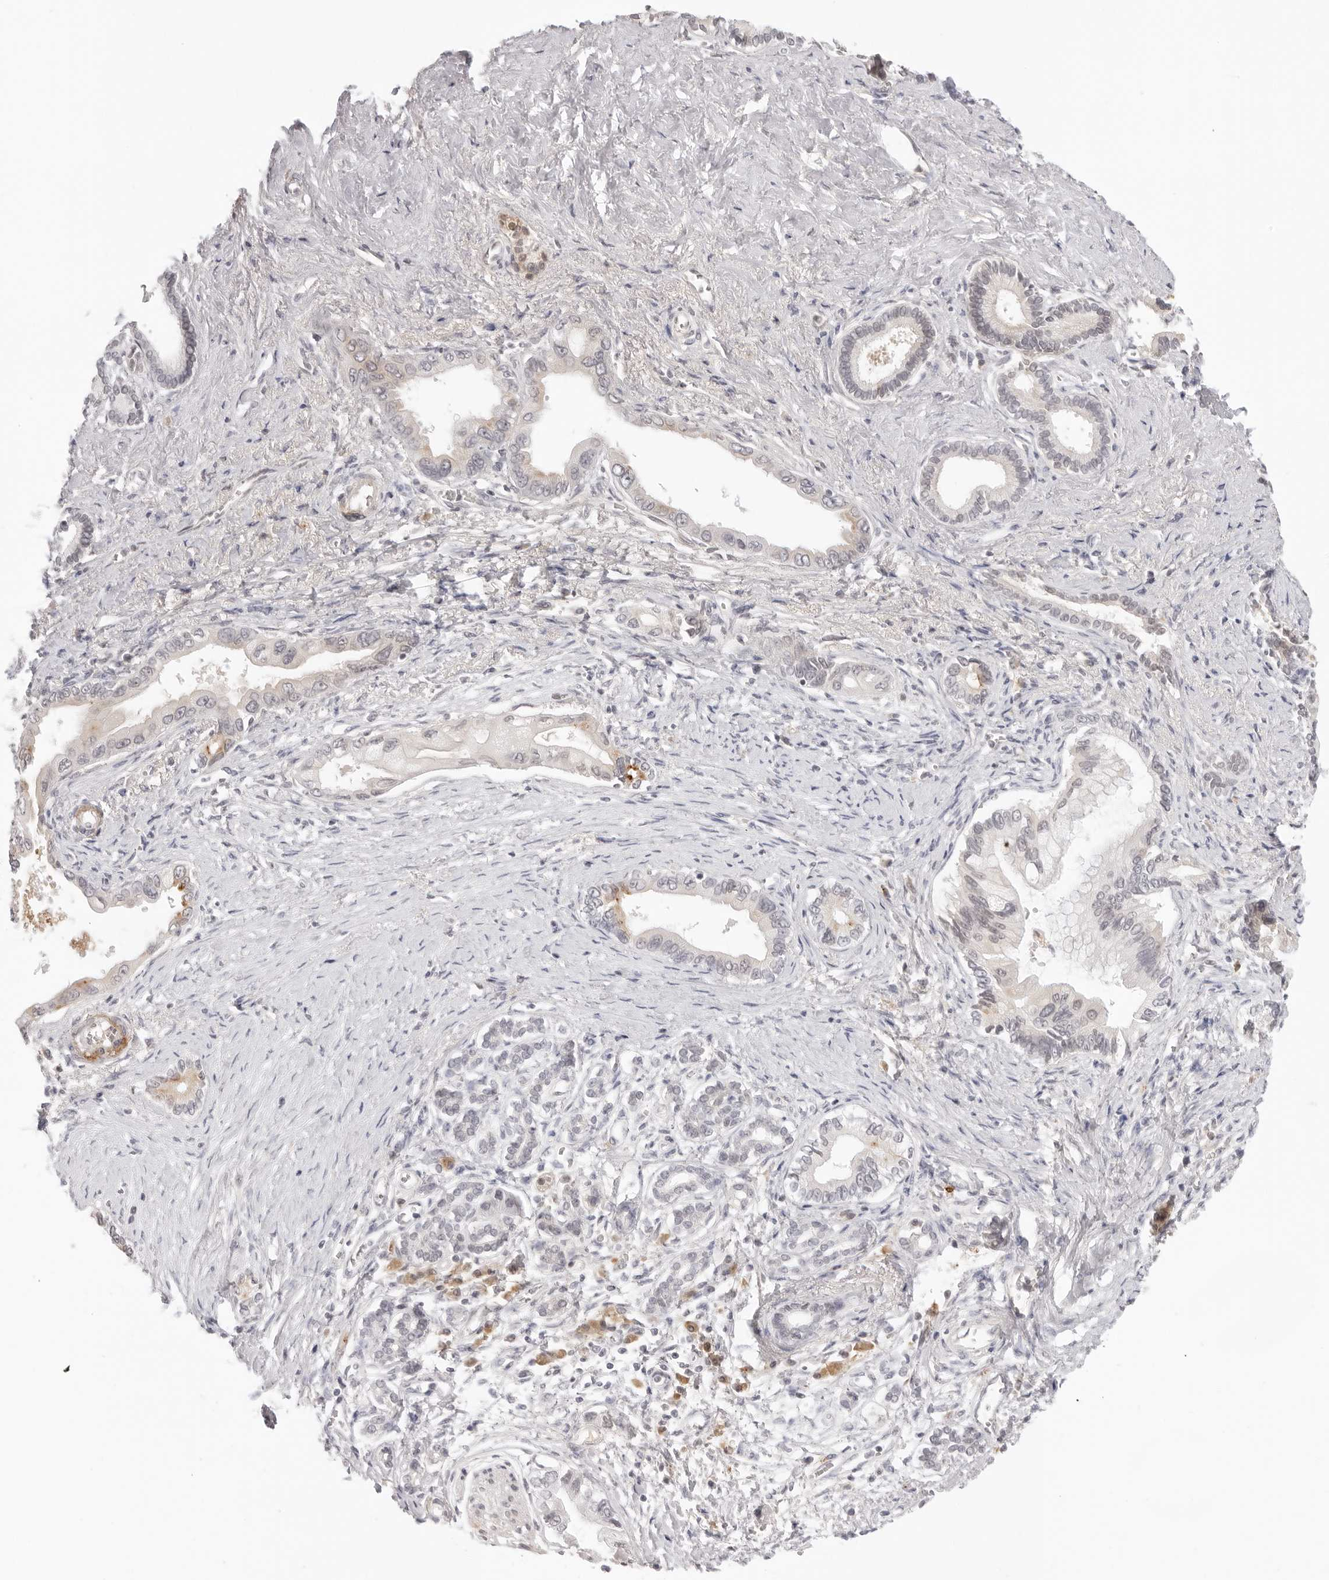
{"staining": {"intensity": "negative", "quantity": "none", "location": "none"}, "tissue": "pancreatic cancer", "cell_type": "Tumor cells", "image_type": "cancer", "snomed": [{"axis": "morphology", "description": "Adenocarcinoma, NOS"}, {"axis": "topography", "description": "Pancreas"}], "caption": "DAB (3,3'-diaminobenzidine) immunohistochemical staining of adenocarcinoma (pancreatic) shows no significant positivity in tumor cells.", "gene": "STRADB", "patient": {"sex": "male", "age": 78}}